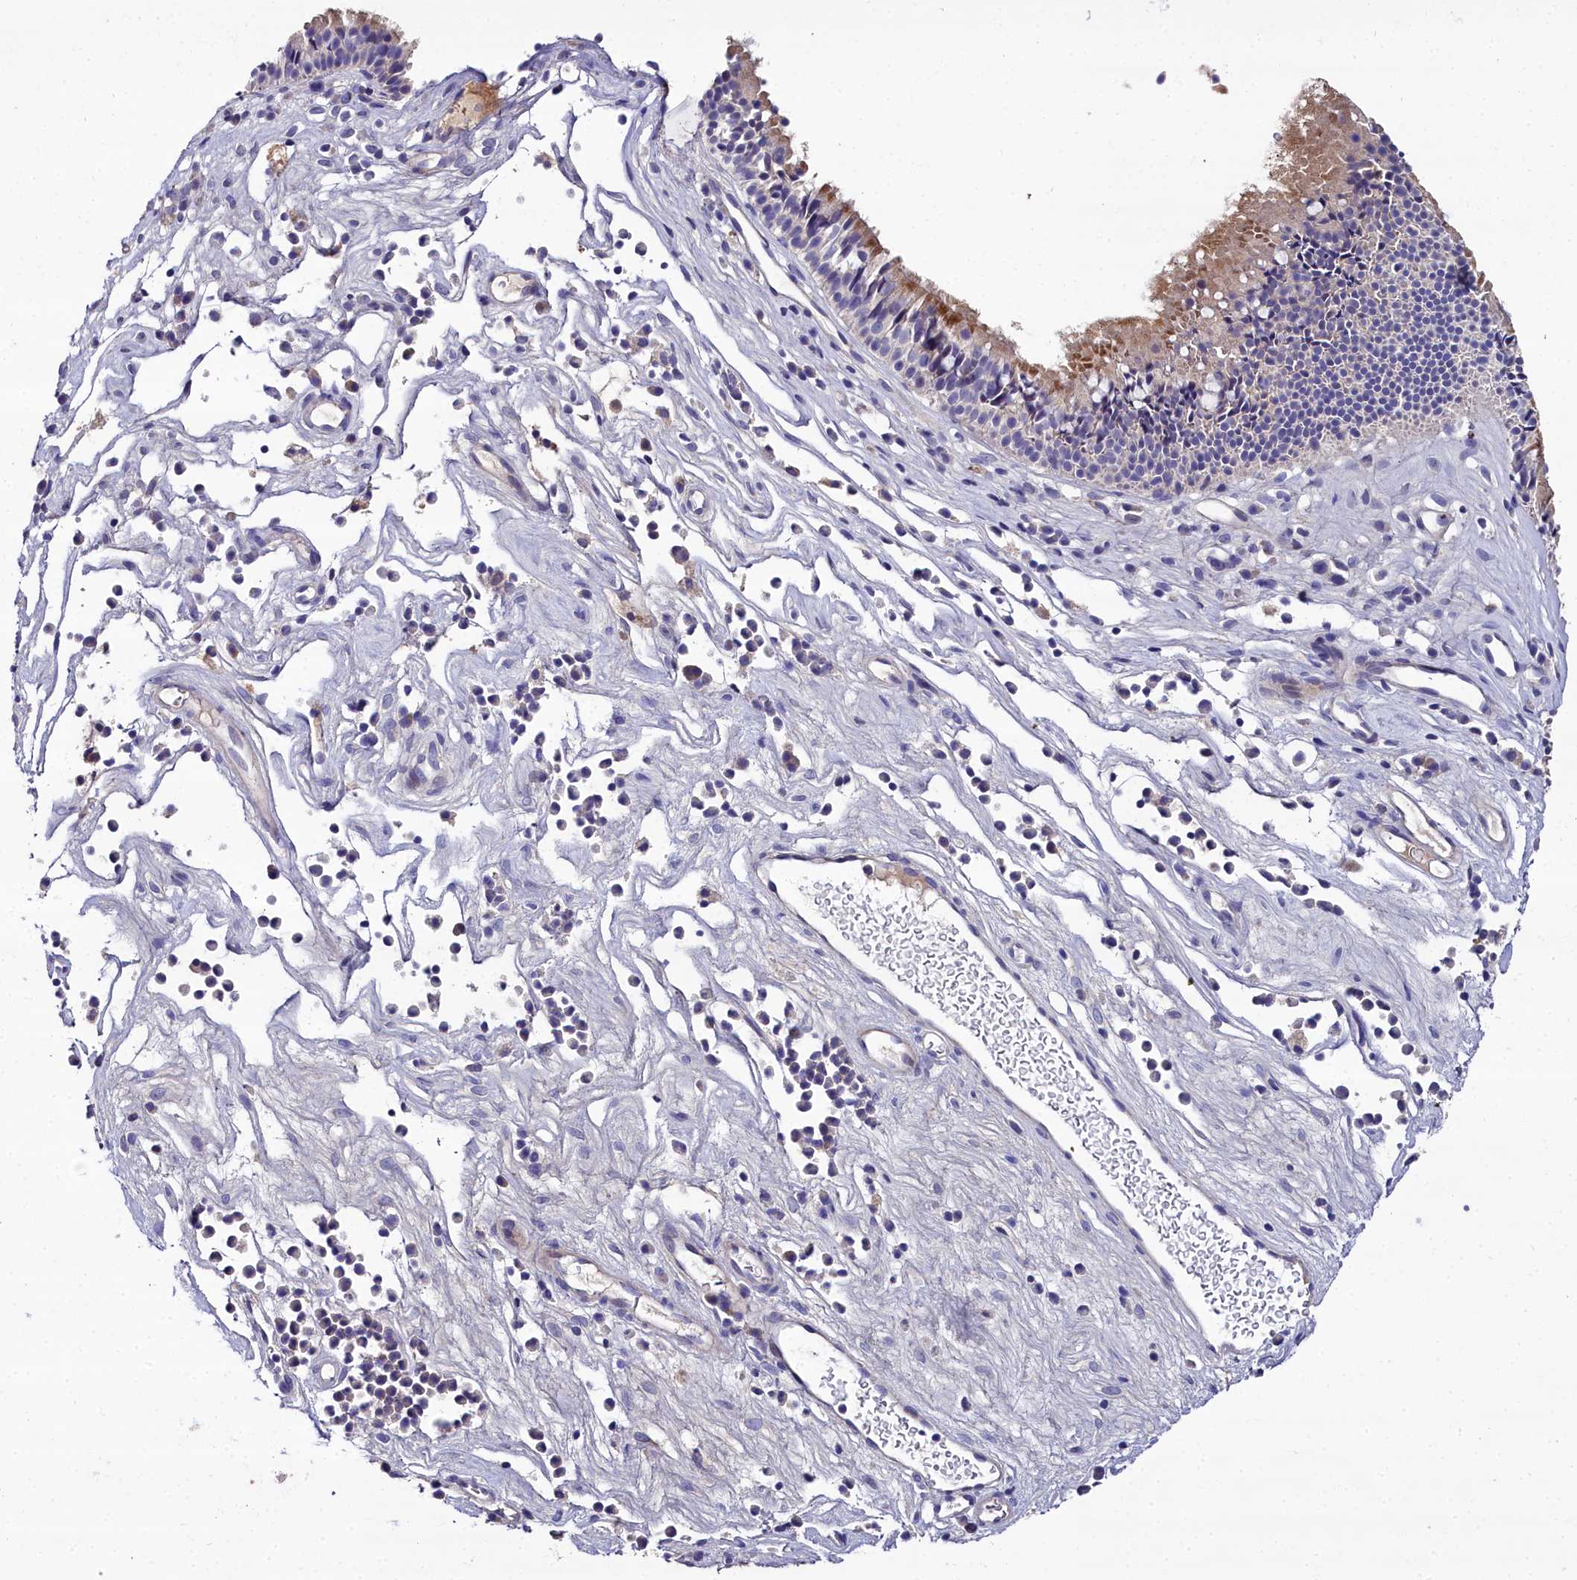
{"staining": {"intensity": "moderate", "quantity": "<25%", "location": "cytoplasmic/membranous"}, "tissue": "nasopharynx", "cell_type": "Respiratory epithelial cells", "image_type": "normal", "snomed": [{"axis": "morphology", "description": "Normal tissue, NOS"}, {"axis": "morphology", "description": "Inflammation, NOS"}, {"axis": "morphology", "description": "Malignant melanoma, Metastatic site"}, {"axis": "topography", "description": "Nasopharynx"}], "caption": "Respiratory epithelial cells reveal low levels of moderate cytoplasmic/membranous staining in approximately <25% of cells in unremarkable nasopharynx.", "gene": "NT5M", "patient": {"sex": "male", "age": 70}}